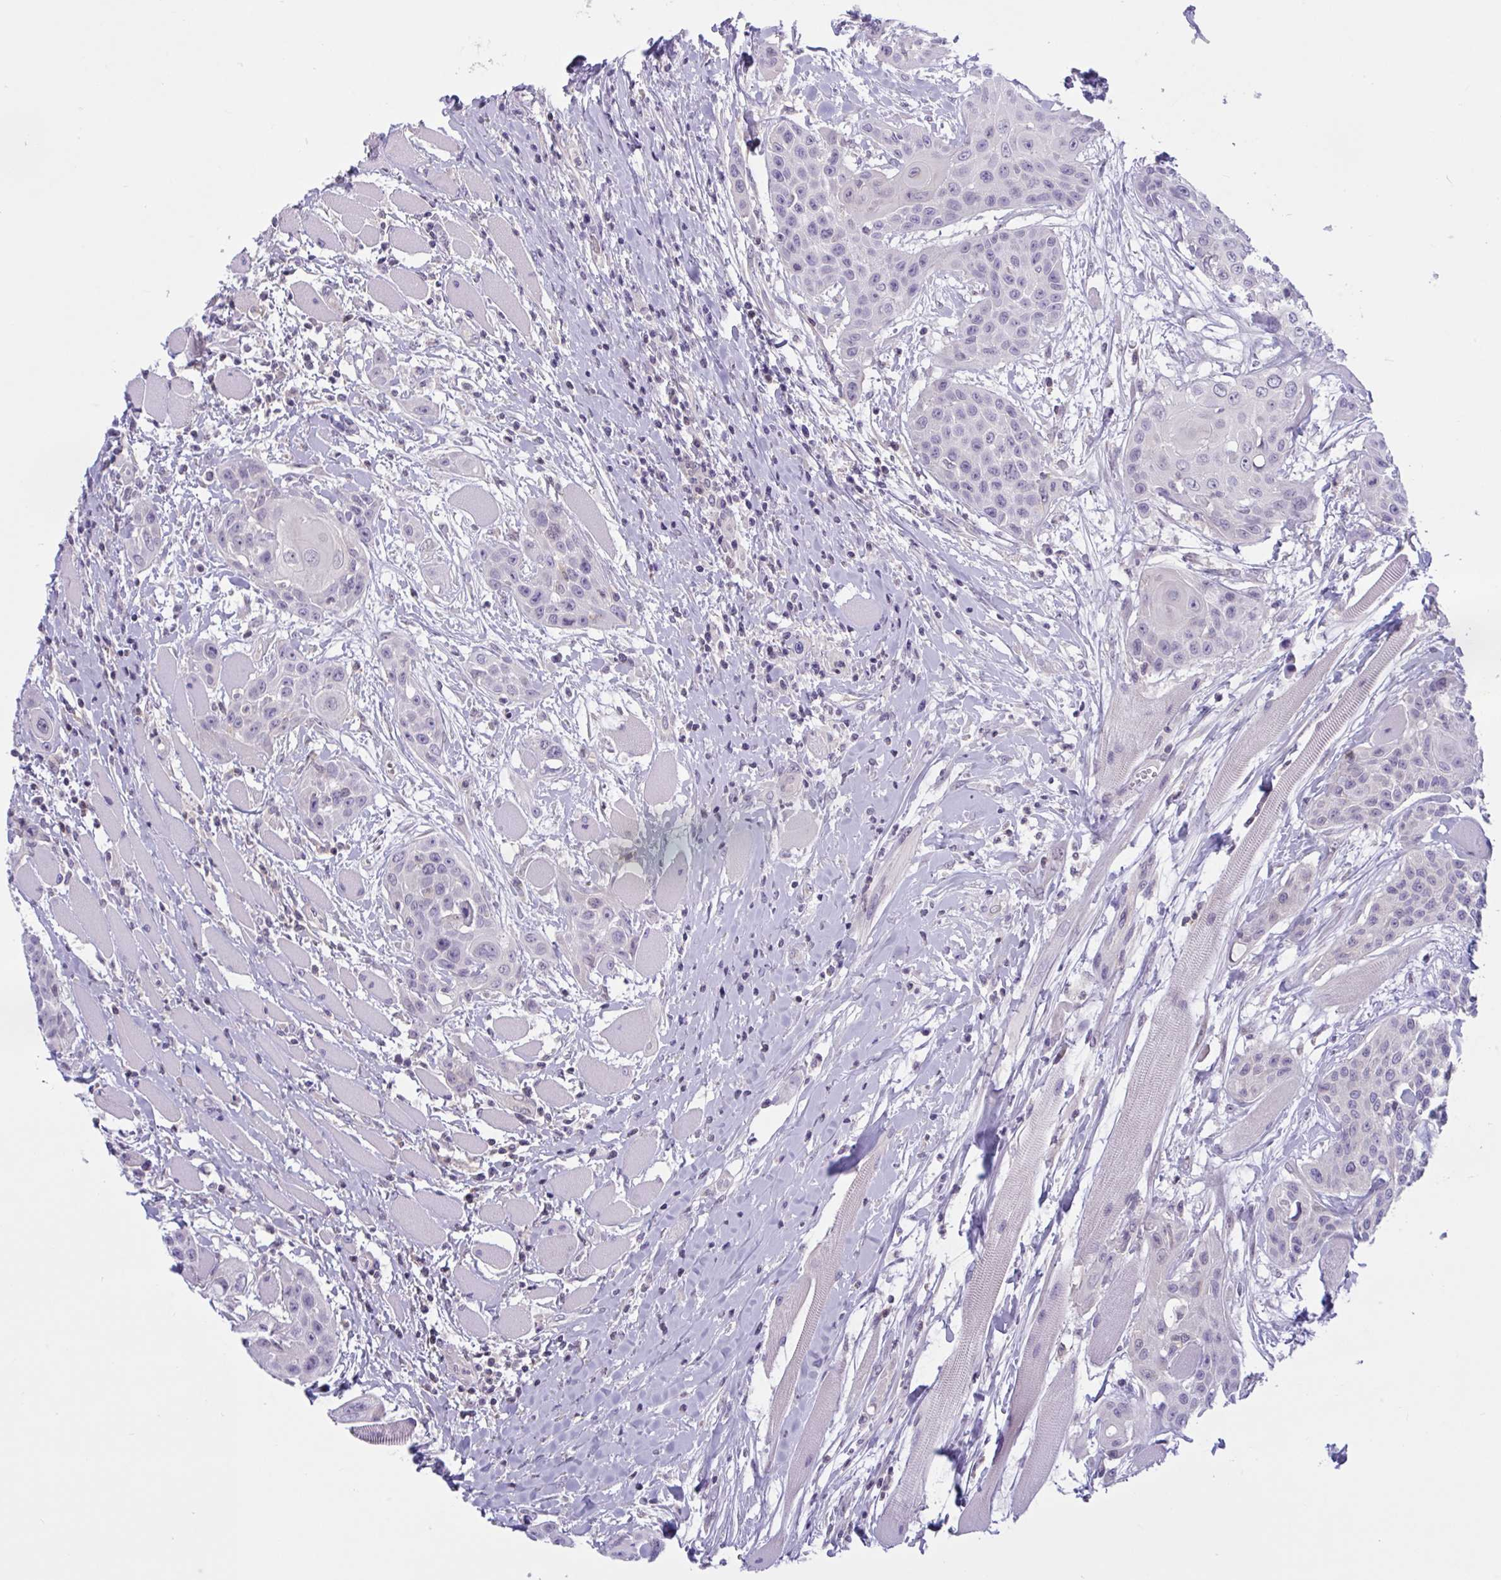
{"staining": {"intensity": "negative", "quantity": "none", "location": "none"}, "tissue": "head and neck cancer", "cell_type": "Tumor cells", "image_type": "cancer", "snomed": [{"axis": "morphology", "description": "Squamous cell carcinoma, NOS"}, {"axis": "topography", "description": "Head-Neck"}], "caption": "A high-resolution image shows immunohistochemistry staining of squamous cell carcinoma (head and neck), which demonstrates no significant staining in tumor cells. (Immunohistochemistry (ihc), brightfield microscopy, high magnification).", "gene": "TANK", "patient": {"sex": "female", "age": 73}}